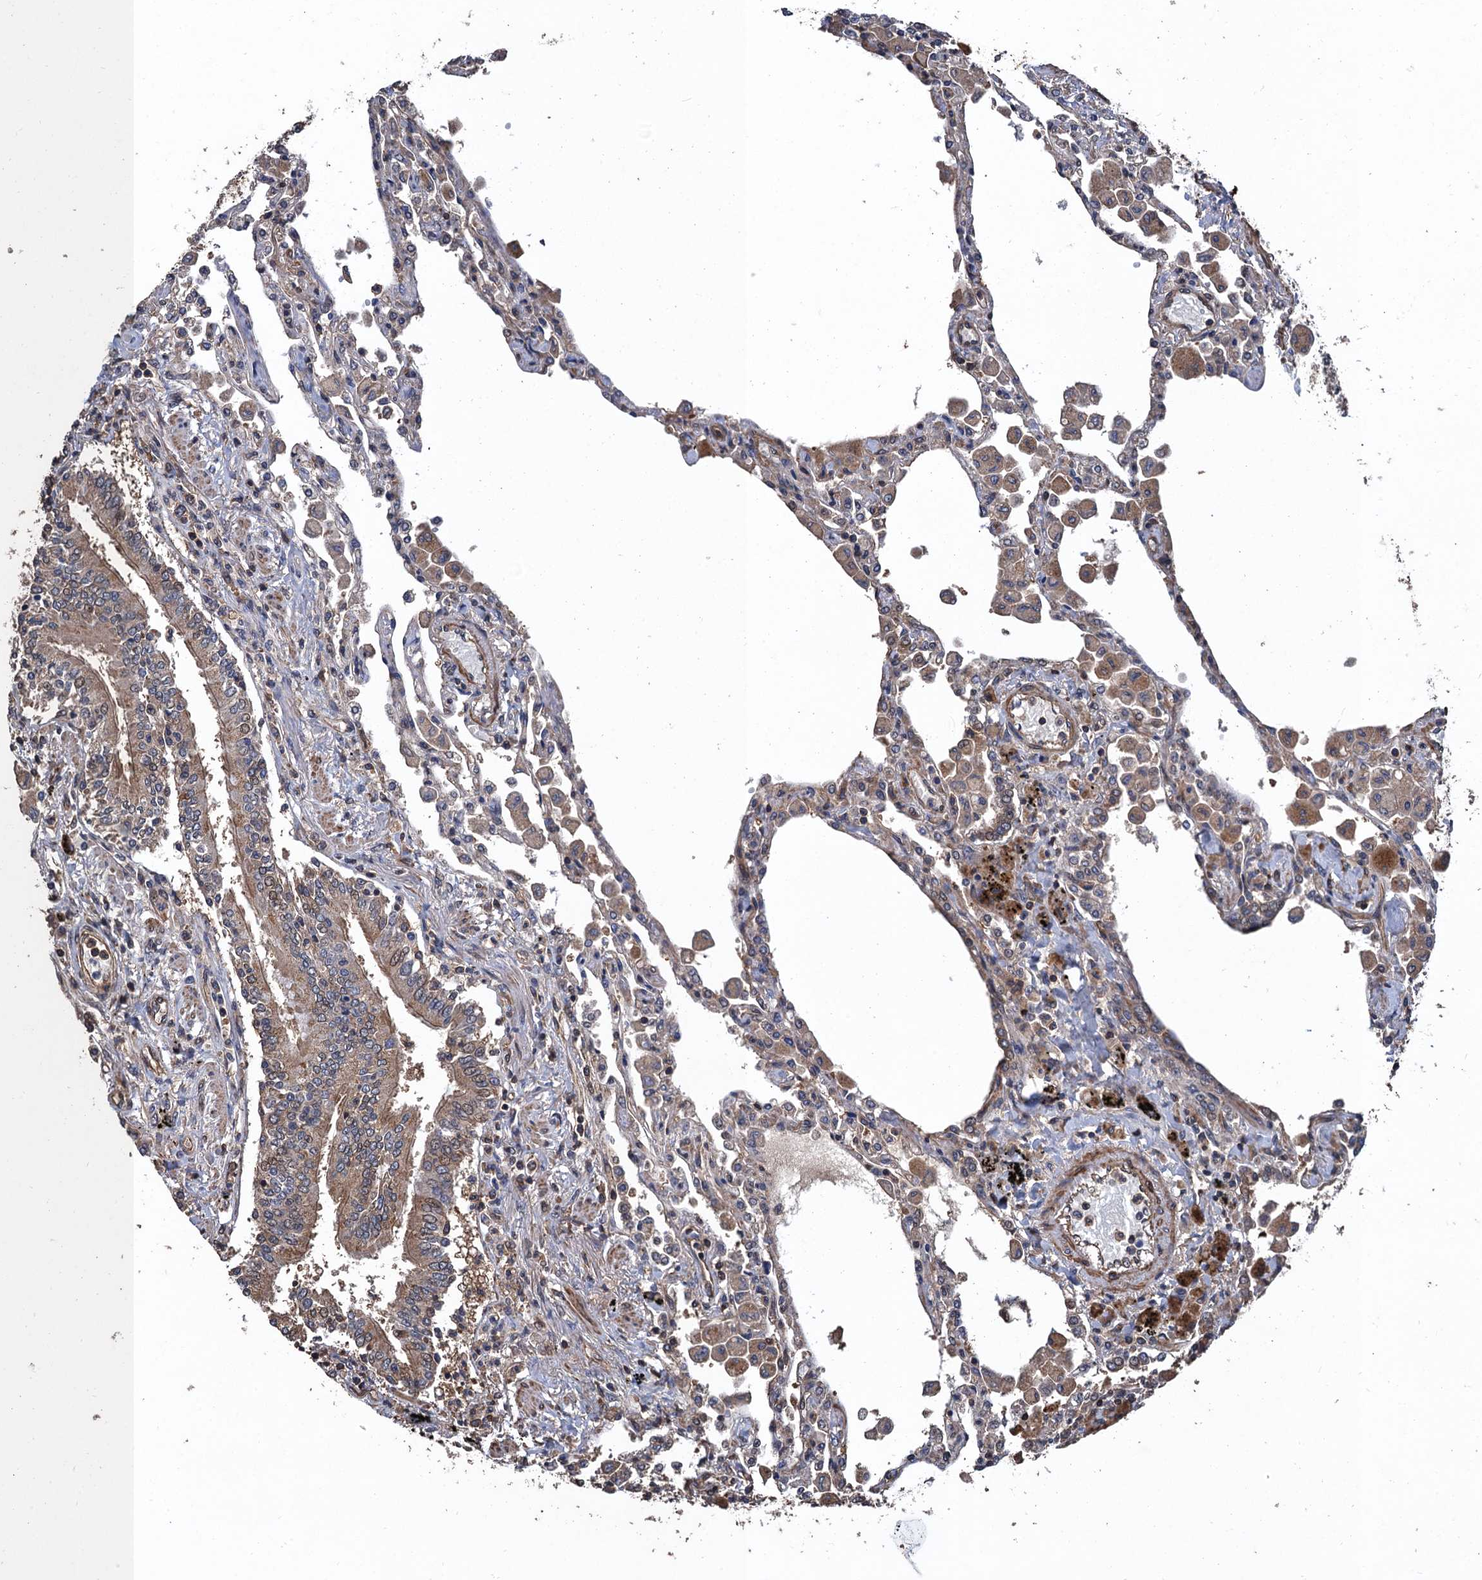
{"staining": {"intensity": "moderate", "quantity": "25%-75%", "location": "cytoplasmic/membranous"}, "tissue": "lung", "cell_type": "Alveolar cells", "image_type": "normal", "snomed": [{"axis": "morphology", "description": "Normal tissue, NOS"}, {"axis": "topography", "description": "Bronchus"}, {"axis": "topography", "description": "Lung"}], "caption": "Brown immunohistochemical staining in benign lung demonstrates moderate cytoplasmic/membranous staining in about 25%-75% of alveolar cells.", "gene": "PPP4R1", "patient": {"sex": "female", "age": 49}}